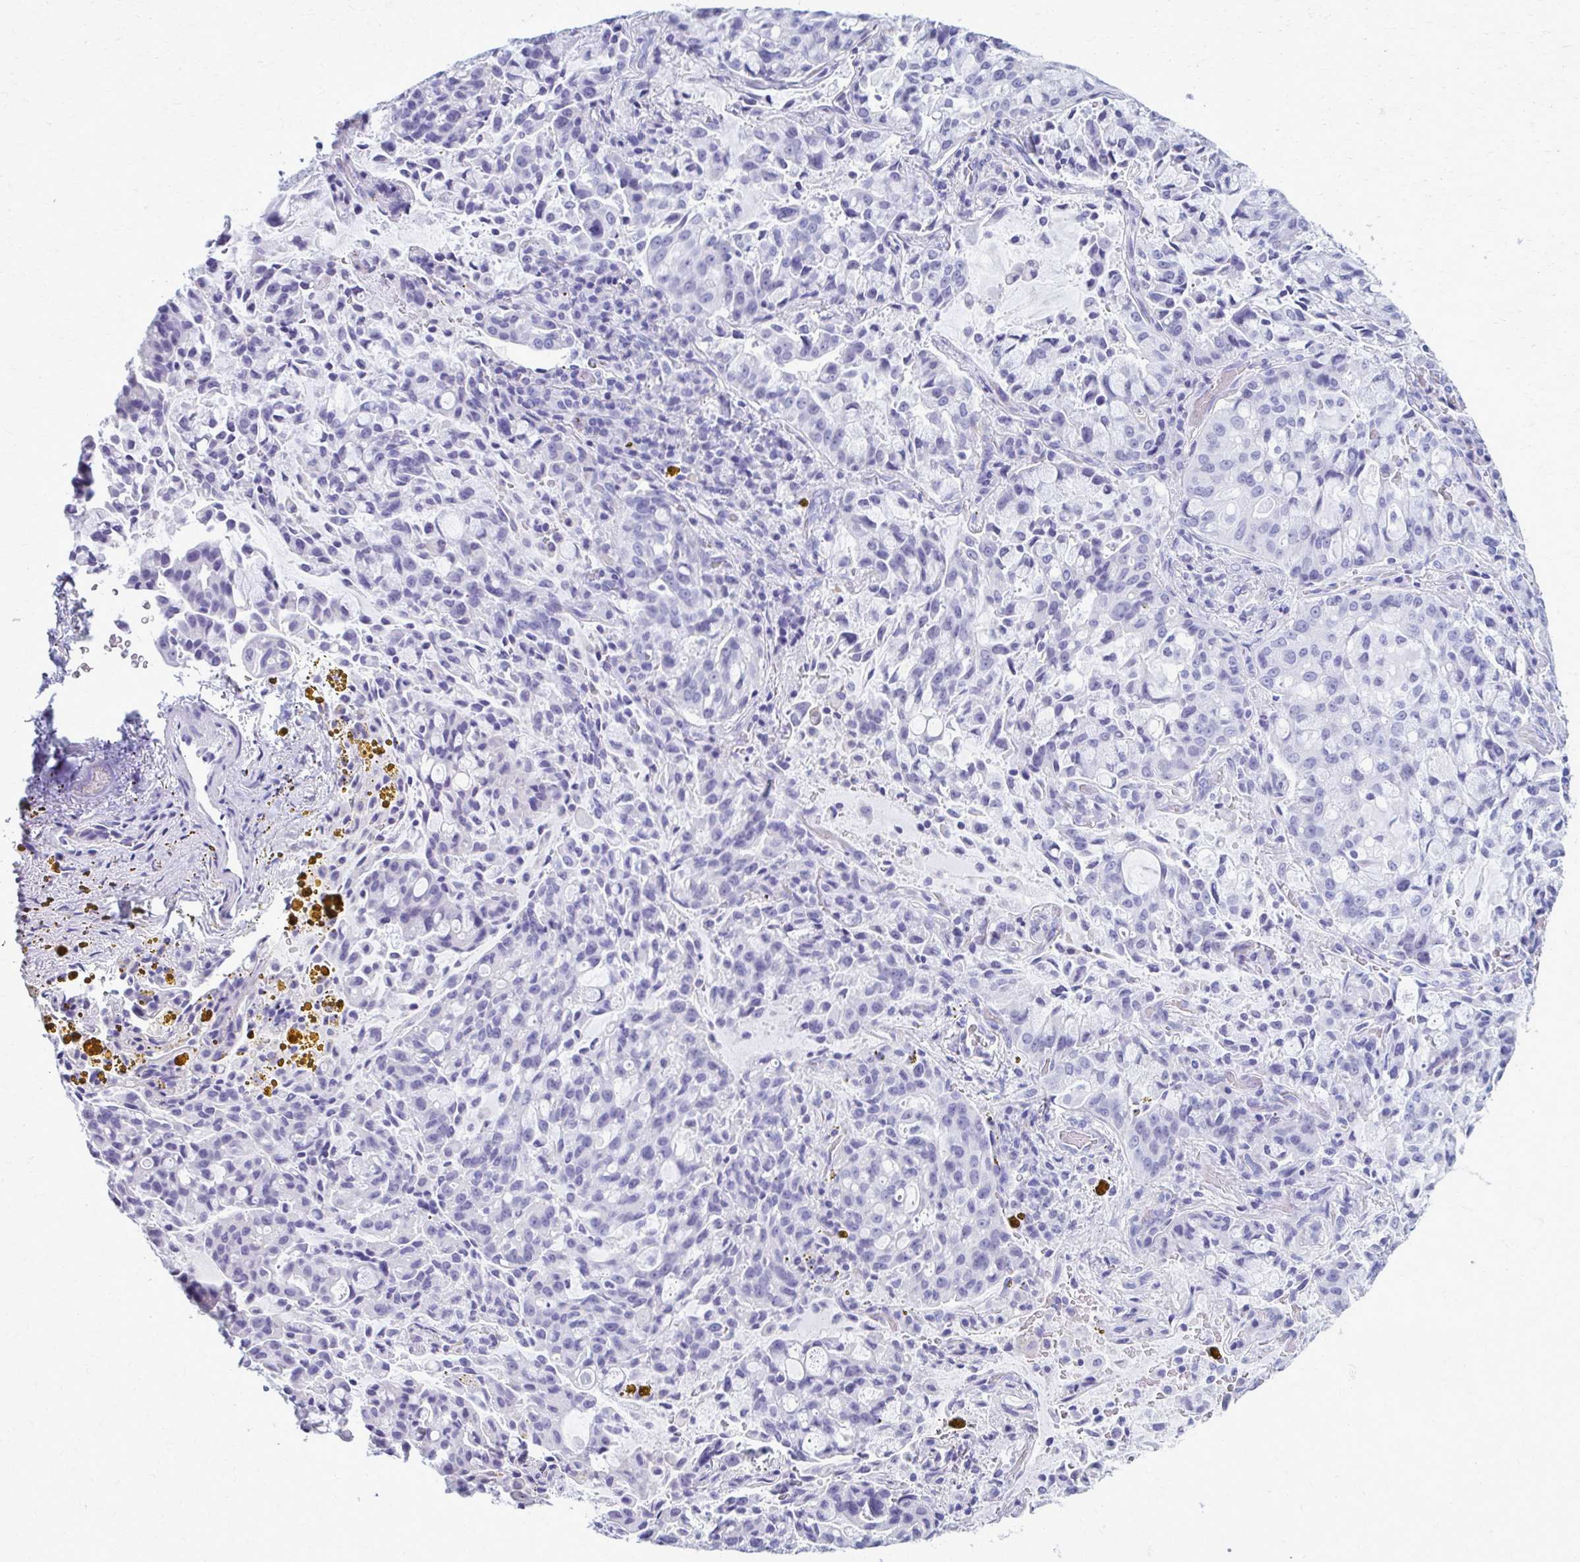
{"staining": {"intensity": "negative", "quantity": "none", "location": "none"}, "tissue": "lung cancer", "cell_type": "Tumor cells", "image_type": "cancer", "snomed": [{"axis": "morphology", "description": "Adenocarcinoma, NOS"}, {"axis": "topography", "description": "Lung"}], "caption": "High power microscopy photomicrograph of an immunohistochemistry (IHC) micrograph of lung cancer (adenocarcinoma), revealing no significant staining in tumor cells.", "gene": "MPLKIP", "patient": {"sex": "female", "age": 44}}